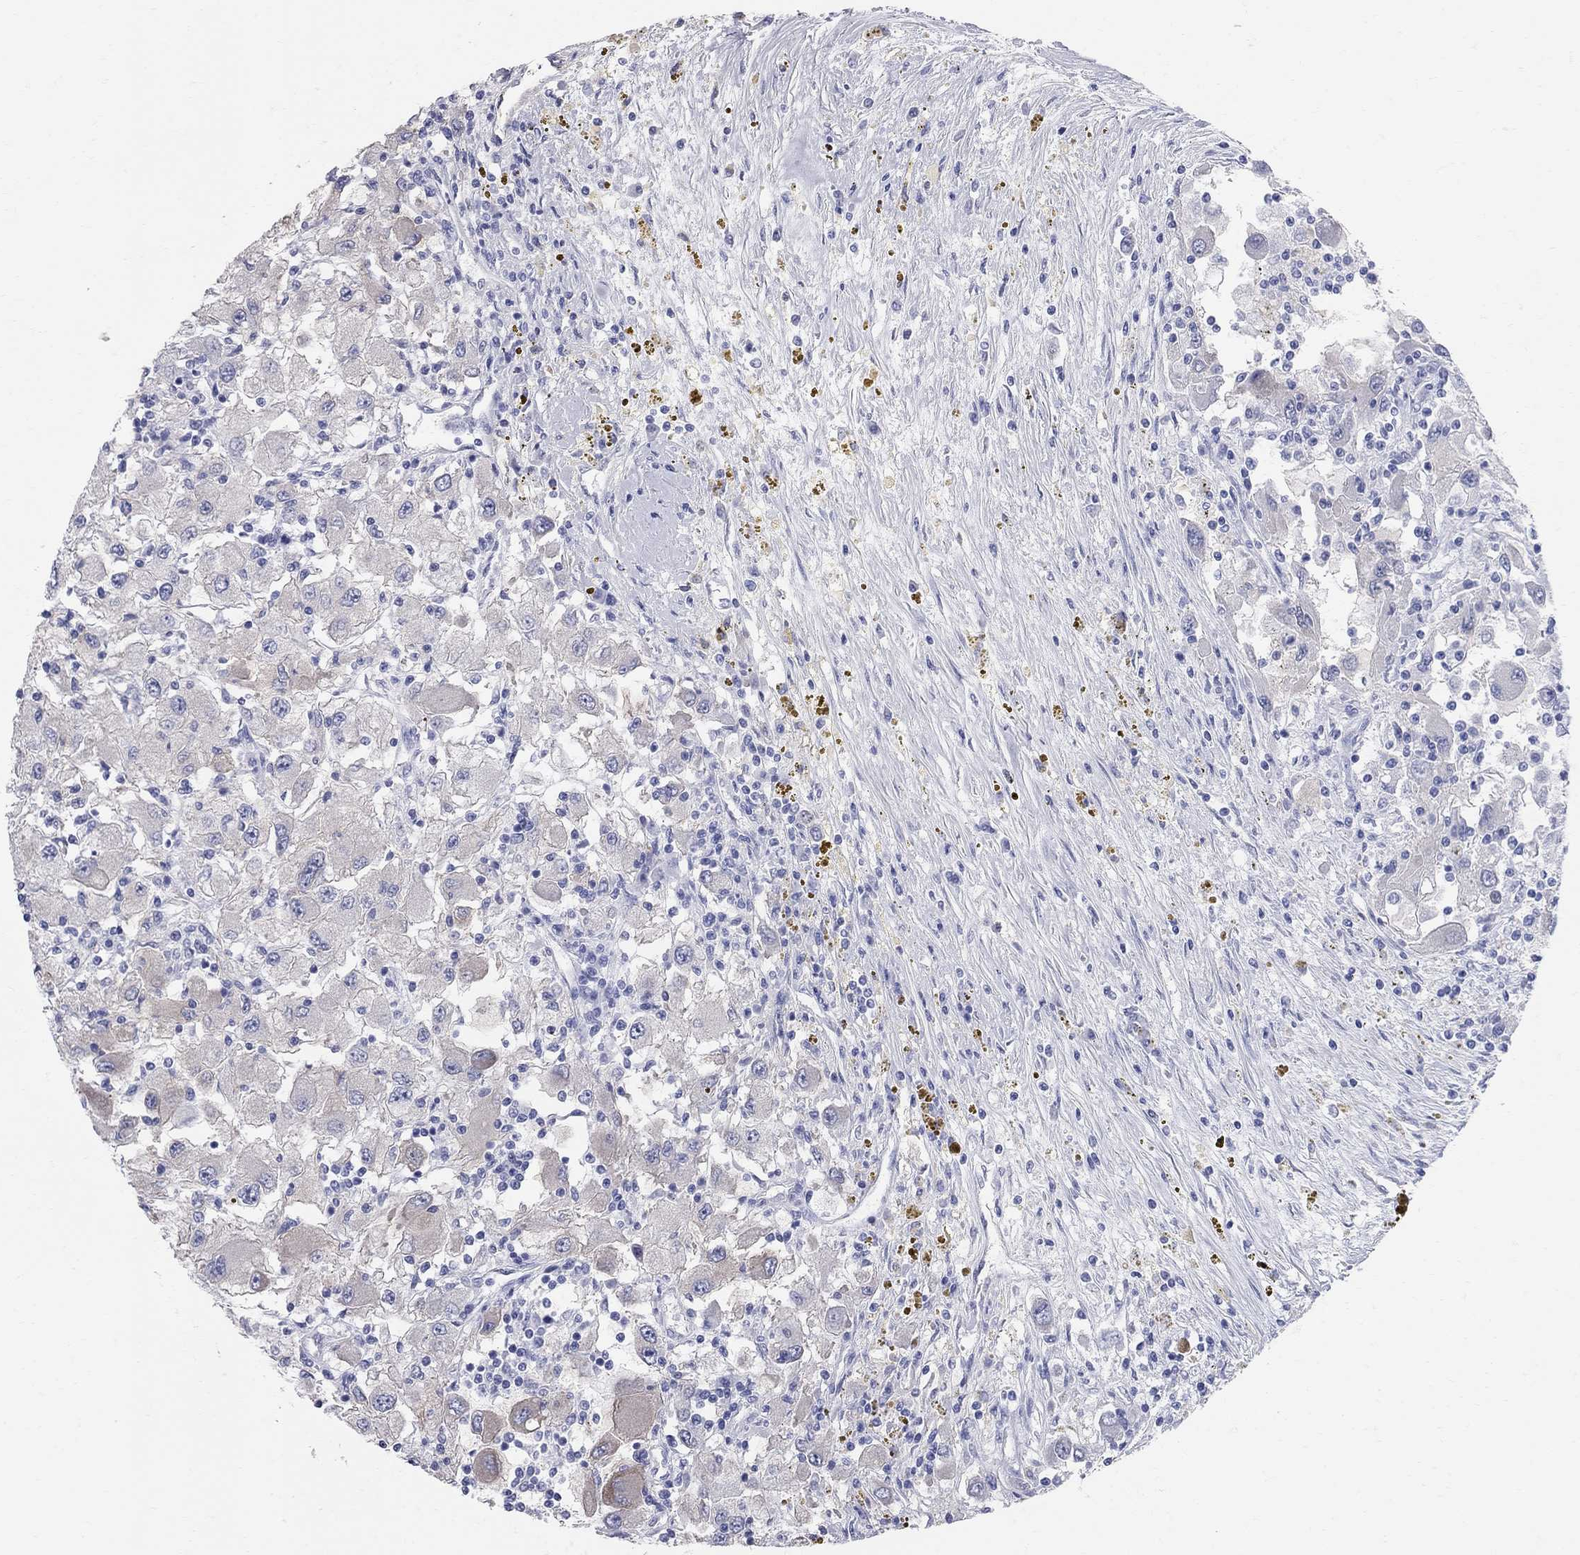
{"staining": {"intensity": "negative", "quantity": "none", "location": "none"}, "tissue": "renal cancer", "cell_type": "Tumor cells", "image_type": "cancer", "snomed": [{"axis": "morphology", "description": "Adenocarcinoma, NOS"}, {"axis": "topography", "description": "Kidney"}], "caption": "This is an immunohistochemistry image of renal cancer. There is no staining in tumor cells.", "gene": "AOX1", "patient": {"sex": "female", "age": 67}}